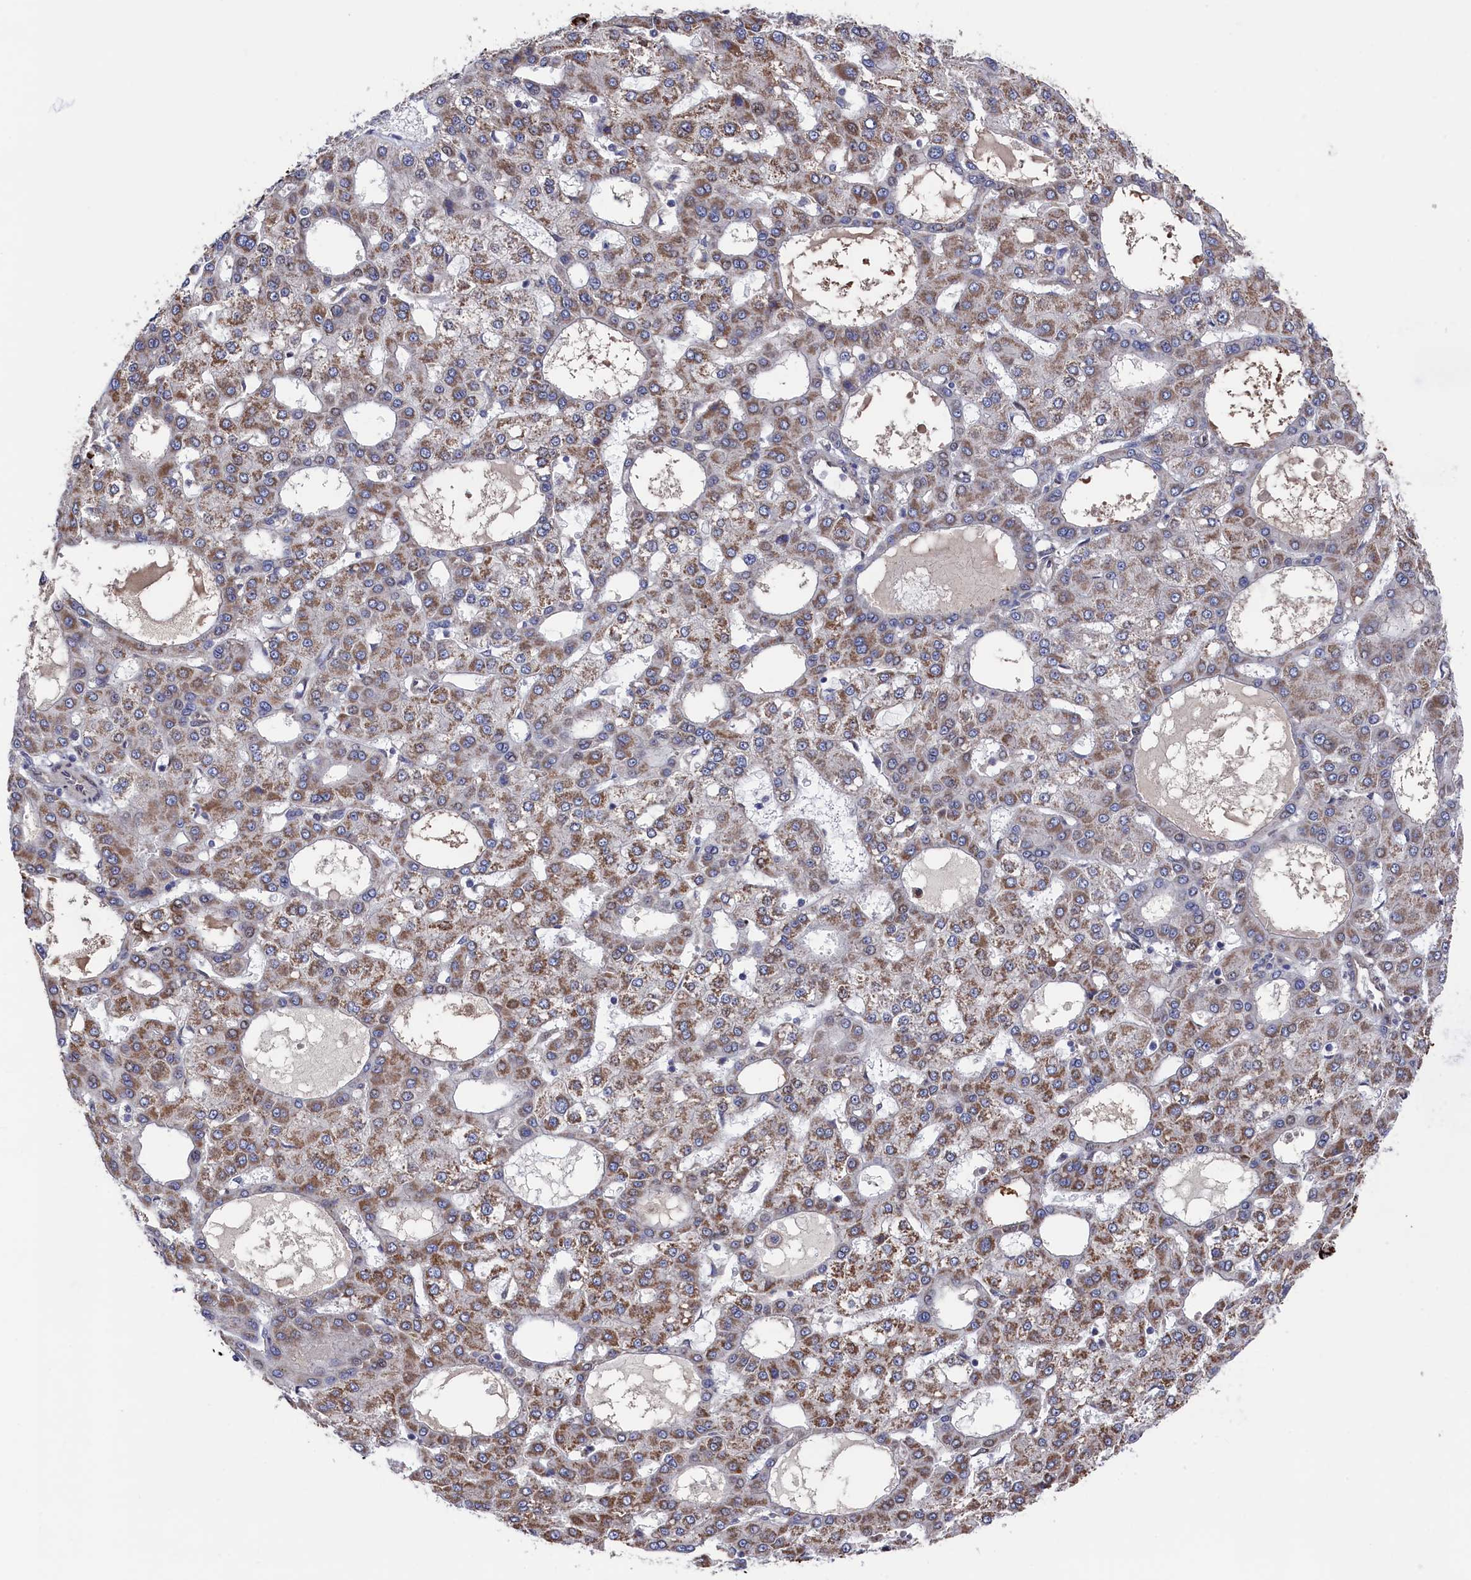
{"staining": {"intensity": "moderate", "quantity": ">75%", "location": "cytoplasmic/membranous"}, "tissue": "liver cancer", "cell_type": "Tumor cells", "image_type": "cancer", "snomed": [{"axis": "morphology", "description": "Carcinoma, Hepatocellular, NOS"}, {"axis": "topography", "description": "Liver"}], "caption": "A brown stain labels moderate cytoplasmic/membranous positivity of a protein in human hepatocellular carcinoma (liver) tumor cells. Nuclei are stained in blue.", "gene": "ZNF891", "patient": {"sex": "male", "age": 47}}